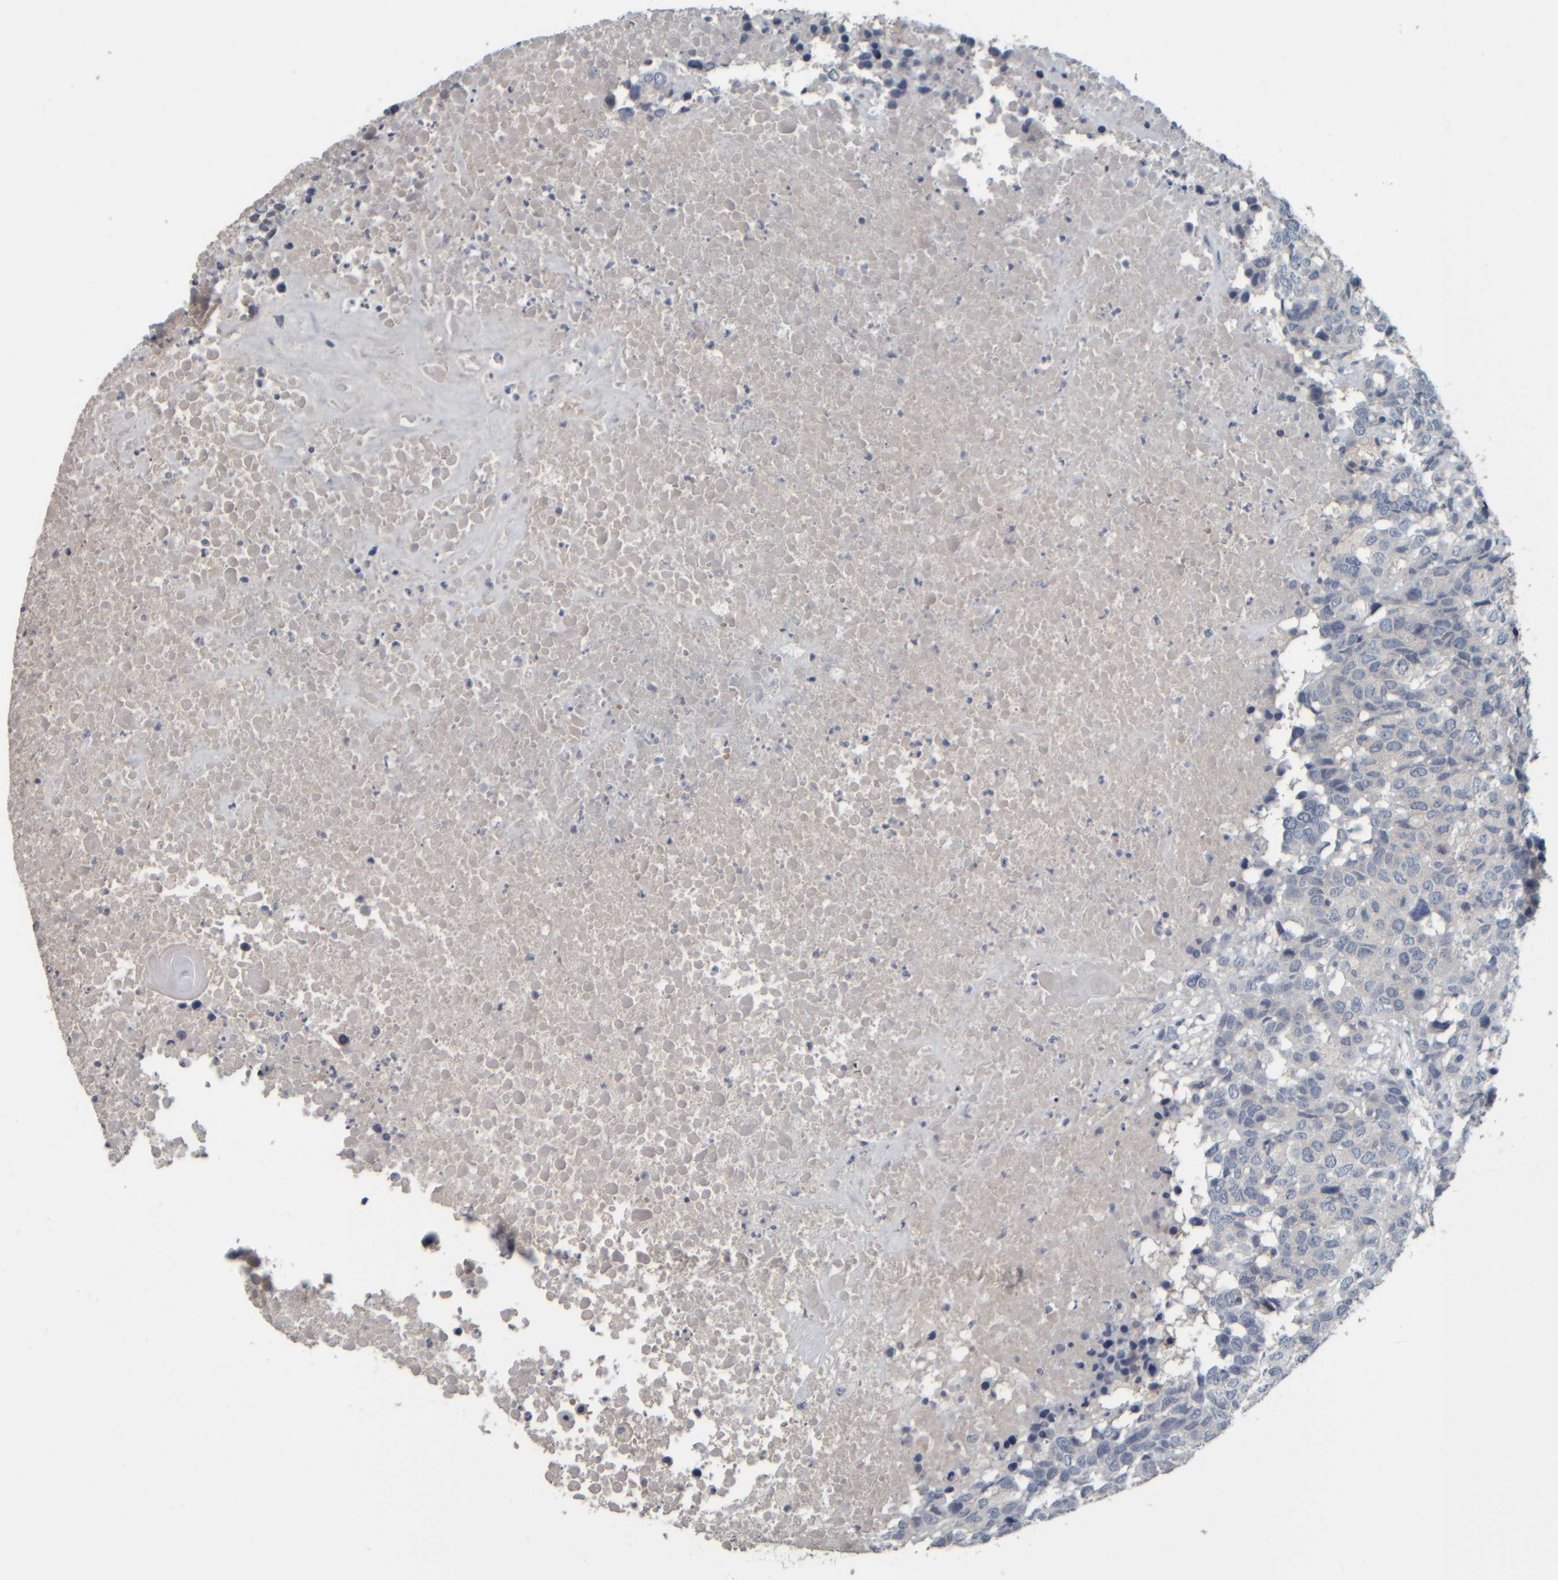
{"staining": {"intensity": "negative", "quantity": "none", "location": "none"}, "tissue": "head and neck cancer", "cell_type": "Tumor cells", "image_type": "cancer", "snomed": [{"axis": "morphology", "description": "Squamous cell carcinoma, NOS"}, {"axis": "topography", "description": "Head-Neck"}], "caption": "High power microscopy image of an IHC histopathology image of squamous cell carcinoma (head and neck), revealing no significant staining in tumor cells. (DAB (3,3'-diaminobenzidine) immunohistochemistry visualized using brightfield microscopy, high magnification).", "gene": "CAVIN4", "patient": {"sex": "male", "age": 66}}